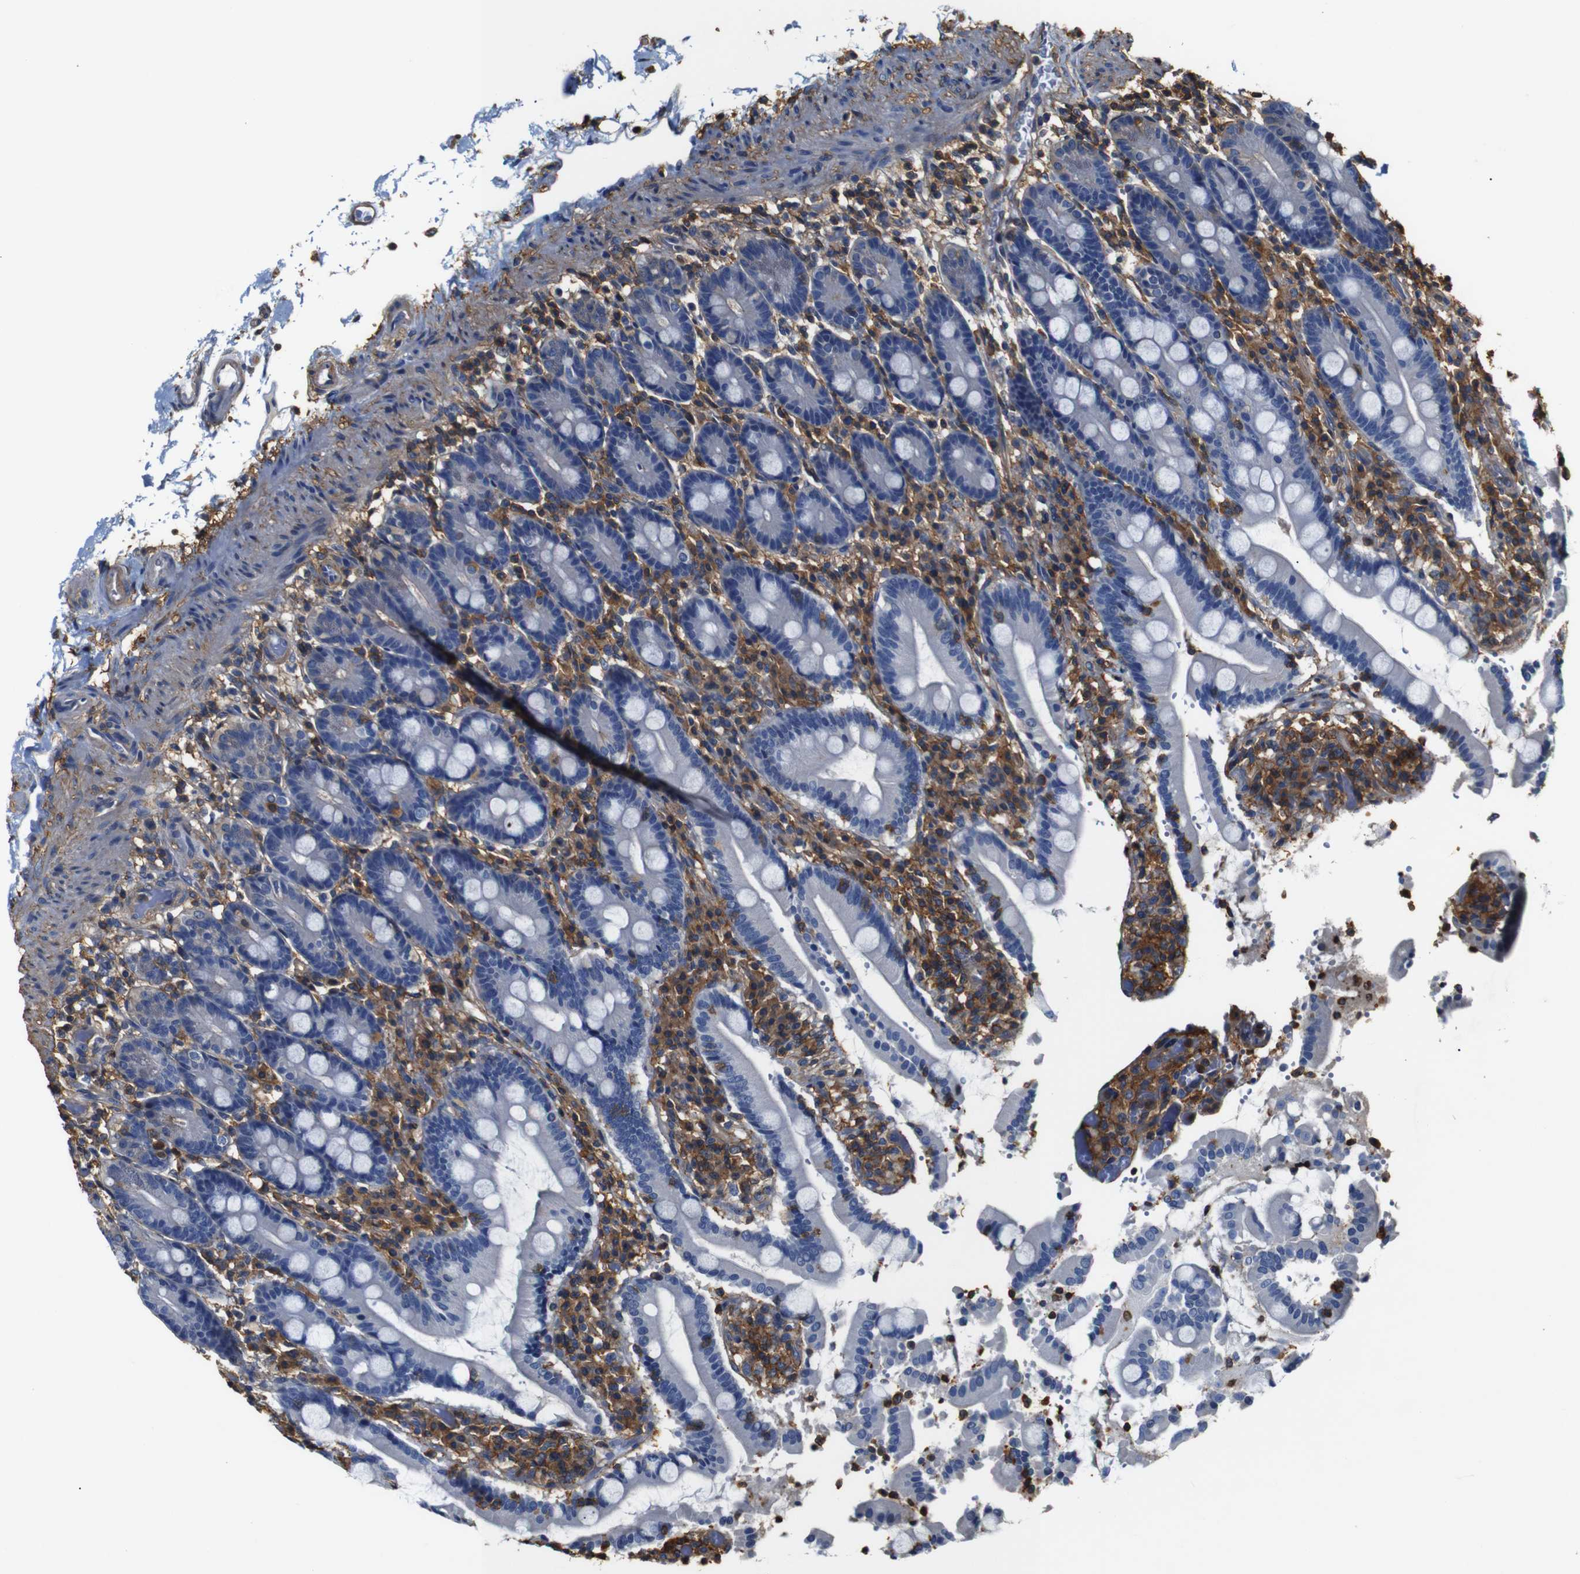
{"staining": {"intensity": "negative", "quantity": "none", "location": "none"}, "tissue": "duodenum", "cell_type": "Glandular cells", "image_type": "normal", "snomed": [{"axis": "morphology", "description": "Normal tissue, NOS"}, {"axis": "topography", "description": "Small intestine, NOS"}], "caption": "DAB immunohistochemical staining of benign duodenum exhibits no significant positivity in glandular cells.", "gene": "PI4KA", "patient": {"sex": "female", "age": 71}}